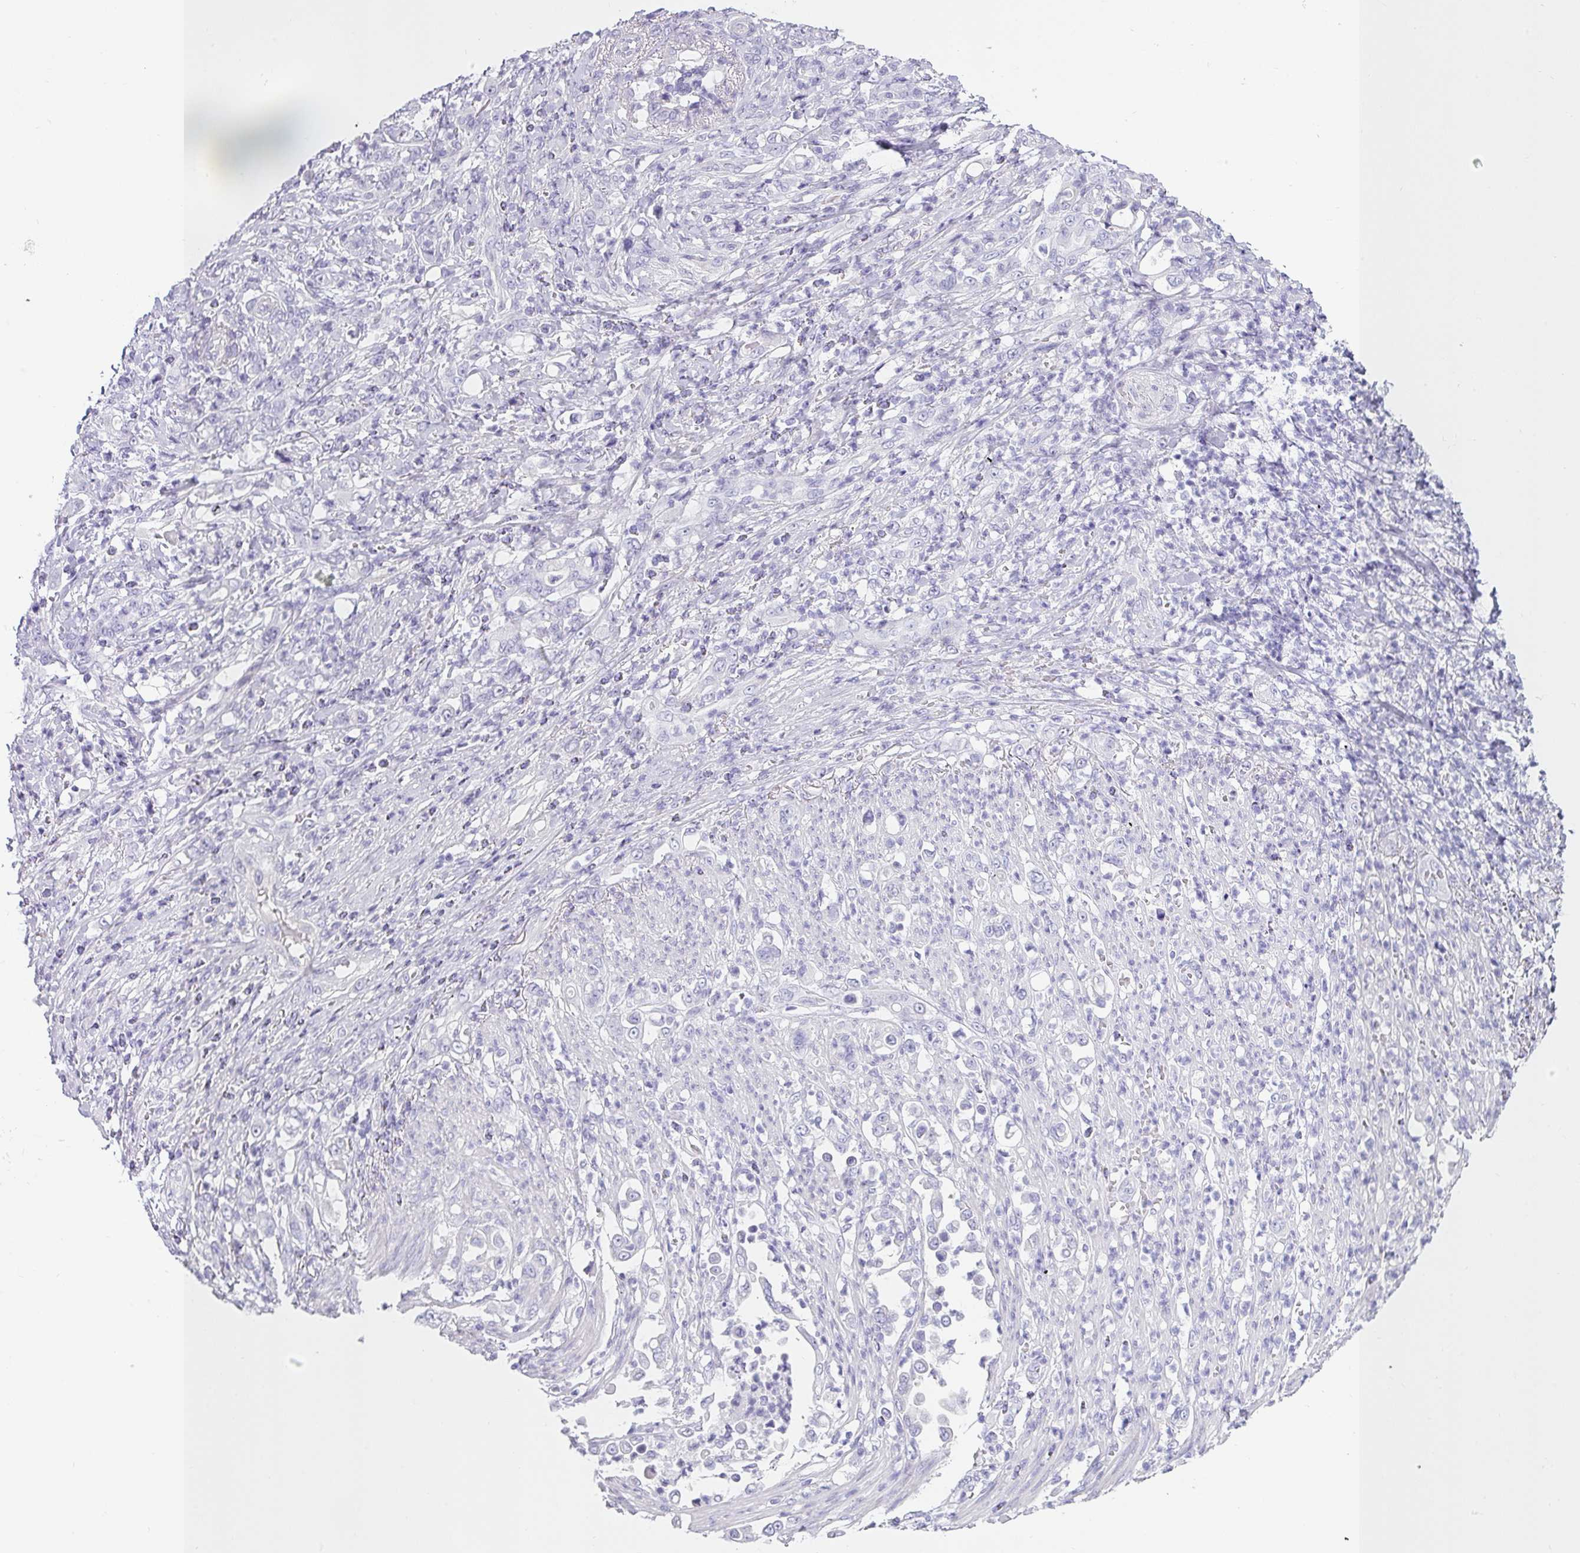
{"staining": {"intensity": "negative", "quantity": "none", "location": "none"}, "tissue": "stomach cancer", "cell_type": "Tumor cells", "image_type": "cancer", "snomed": [{"axis": "morphology", "description": "Normal tissue, NOS"}, {"axis": "morphology", "description": "Adenocarcinoma, NOS"}, {"axis": "topography", "description": "Stomach"}], "caption": "Micrograph shows no significant protein staining in tumor cells of adenocarcinoma (stomach). (Brightfield microscopy of DAB immunohistochemistry at high magnification).", "gene": "VCY1B", "patient": {"sex": "female", "age": 79}}